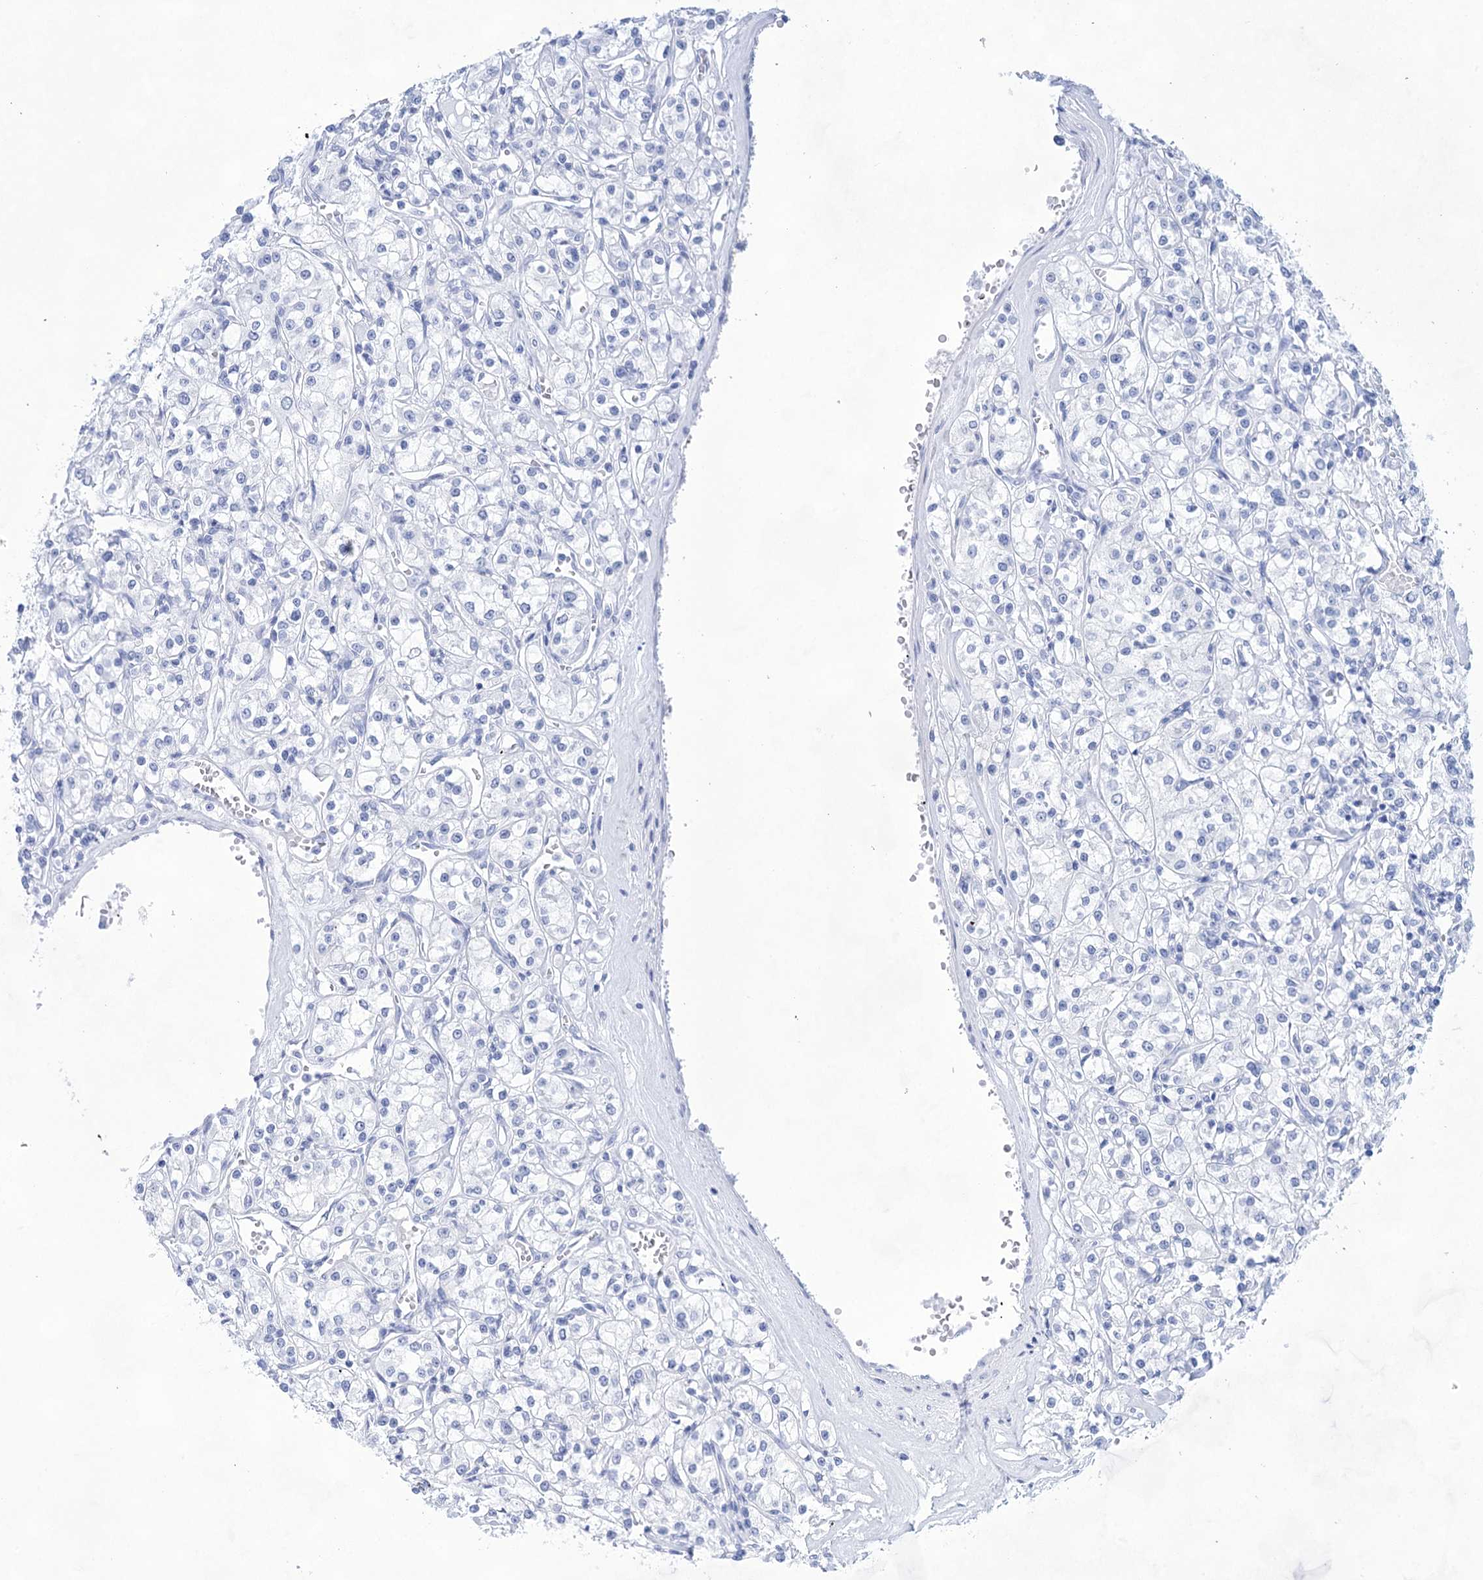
{"staining": {"intensity": "negative", "quantity": "none", "location": "none"}, "tissue": "renal cancer", "cell_type": "Tumor cells", "image_type": "cancer", "snomed": [{"axis": "morphology", "description": "Adenocarcinoma, NOS"}, {"axis": "topography", "description": "Kidney"}], "caption": "Renal adenocarcinoma stained for a protein using immunohistochemistry reveals no staining tumor cells.", "gene": "LALBA", "patient": {"sex": "female", "age": 59}}